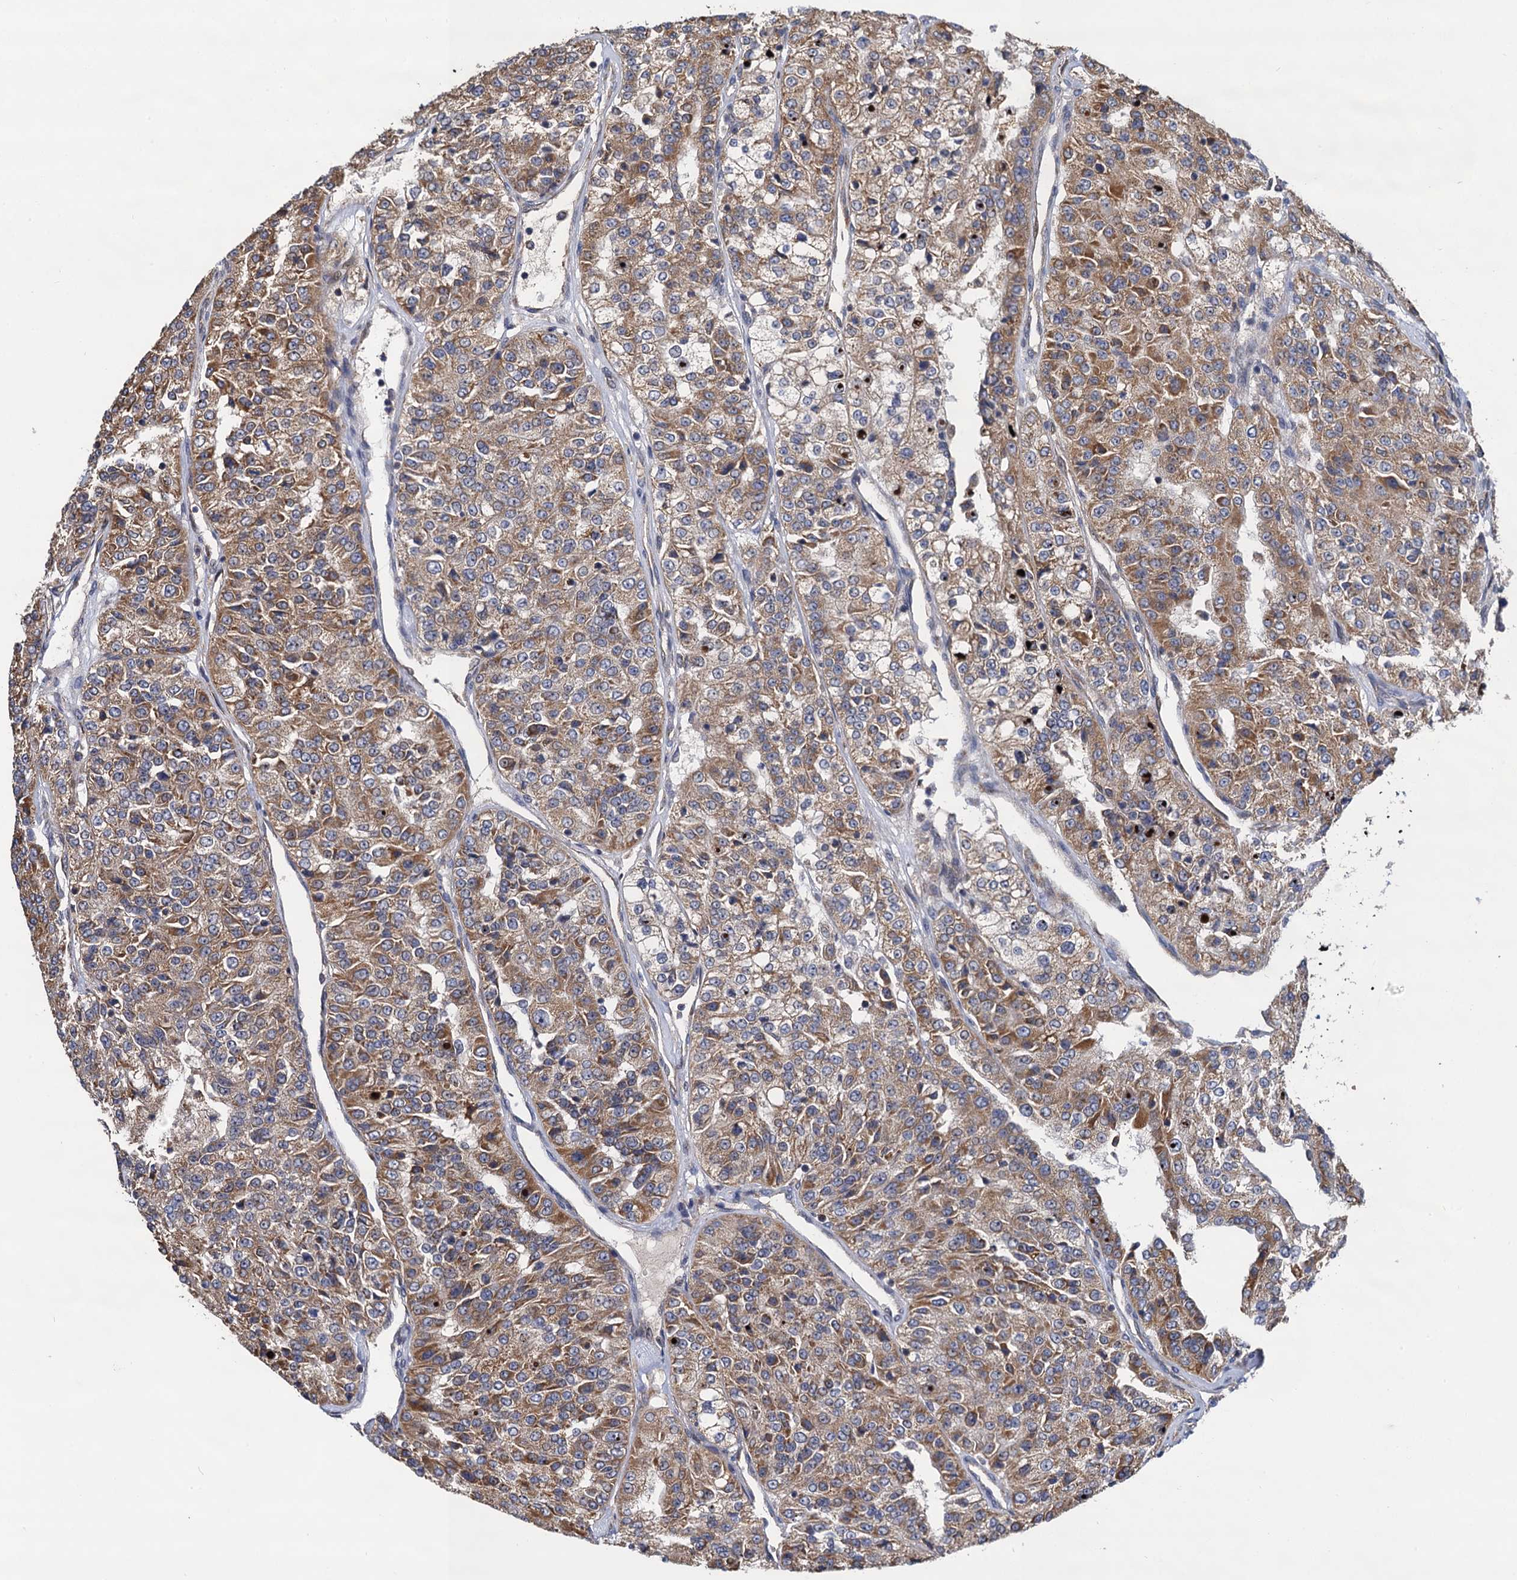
{"staining": {"intensity": "moderate", "quantity": ">75%", "location": "cytoplasmic/membranous"}, "tissue": "renal cancer", "cell_type": "Tumor cells", "image_type": "cancer", "snomed": [{"axis": "morphology", "description": "Adenocarcinoma, NOS"}, {"axis": "topography", "description": "Kidney"}], "caption": "Protein analysis of renal cancer (adenocarcinoma) tissue demonstrates moderate cytoplasmic/membranous positivity in about >75% of tumor cells. (Brightfield microscopy of DAB IHC at high magnification).", "gene": "CMPK2", "patient": {"sex": "female", "age": 63}}